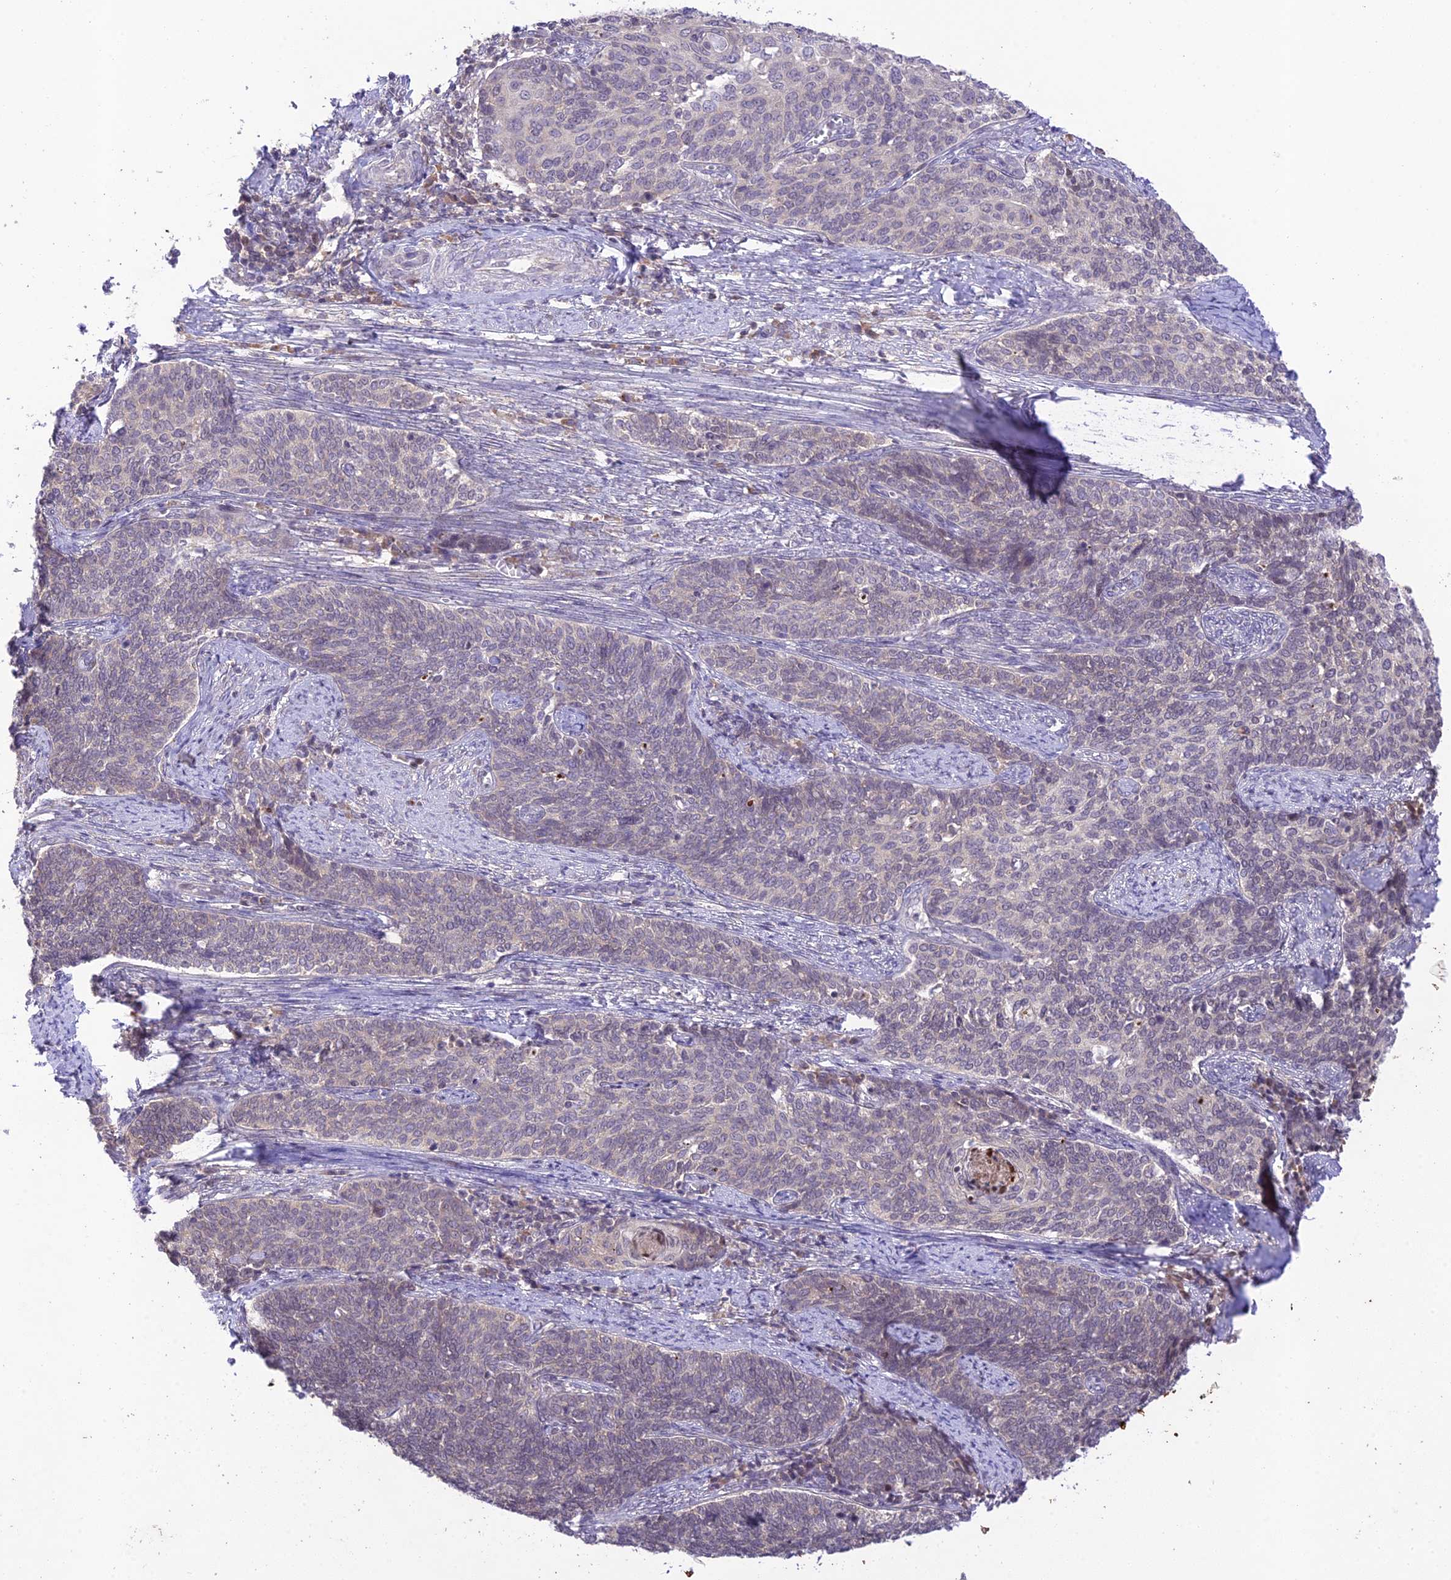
{"staining": {"intensity": "negative", "quantity": "none", "location": "none"}, "tissue": "cervical cancer", "cell_type": "Tumor cells", "image_type": "cancer", "snomed": [{"axis": "morphology", "description": "Squamous cell carcinoma, NOS"}, {"axis": "topography", "description": "Cervix"}], "caption": "The photomicrograph reveals no significant expression in tumor cells of cervical squamous cell carcinoma.", "gene": "TEKT1", "patient": {"sex": "female", "age": 39}}